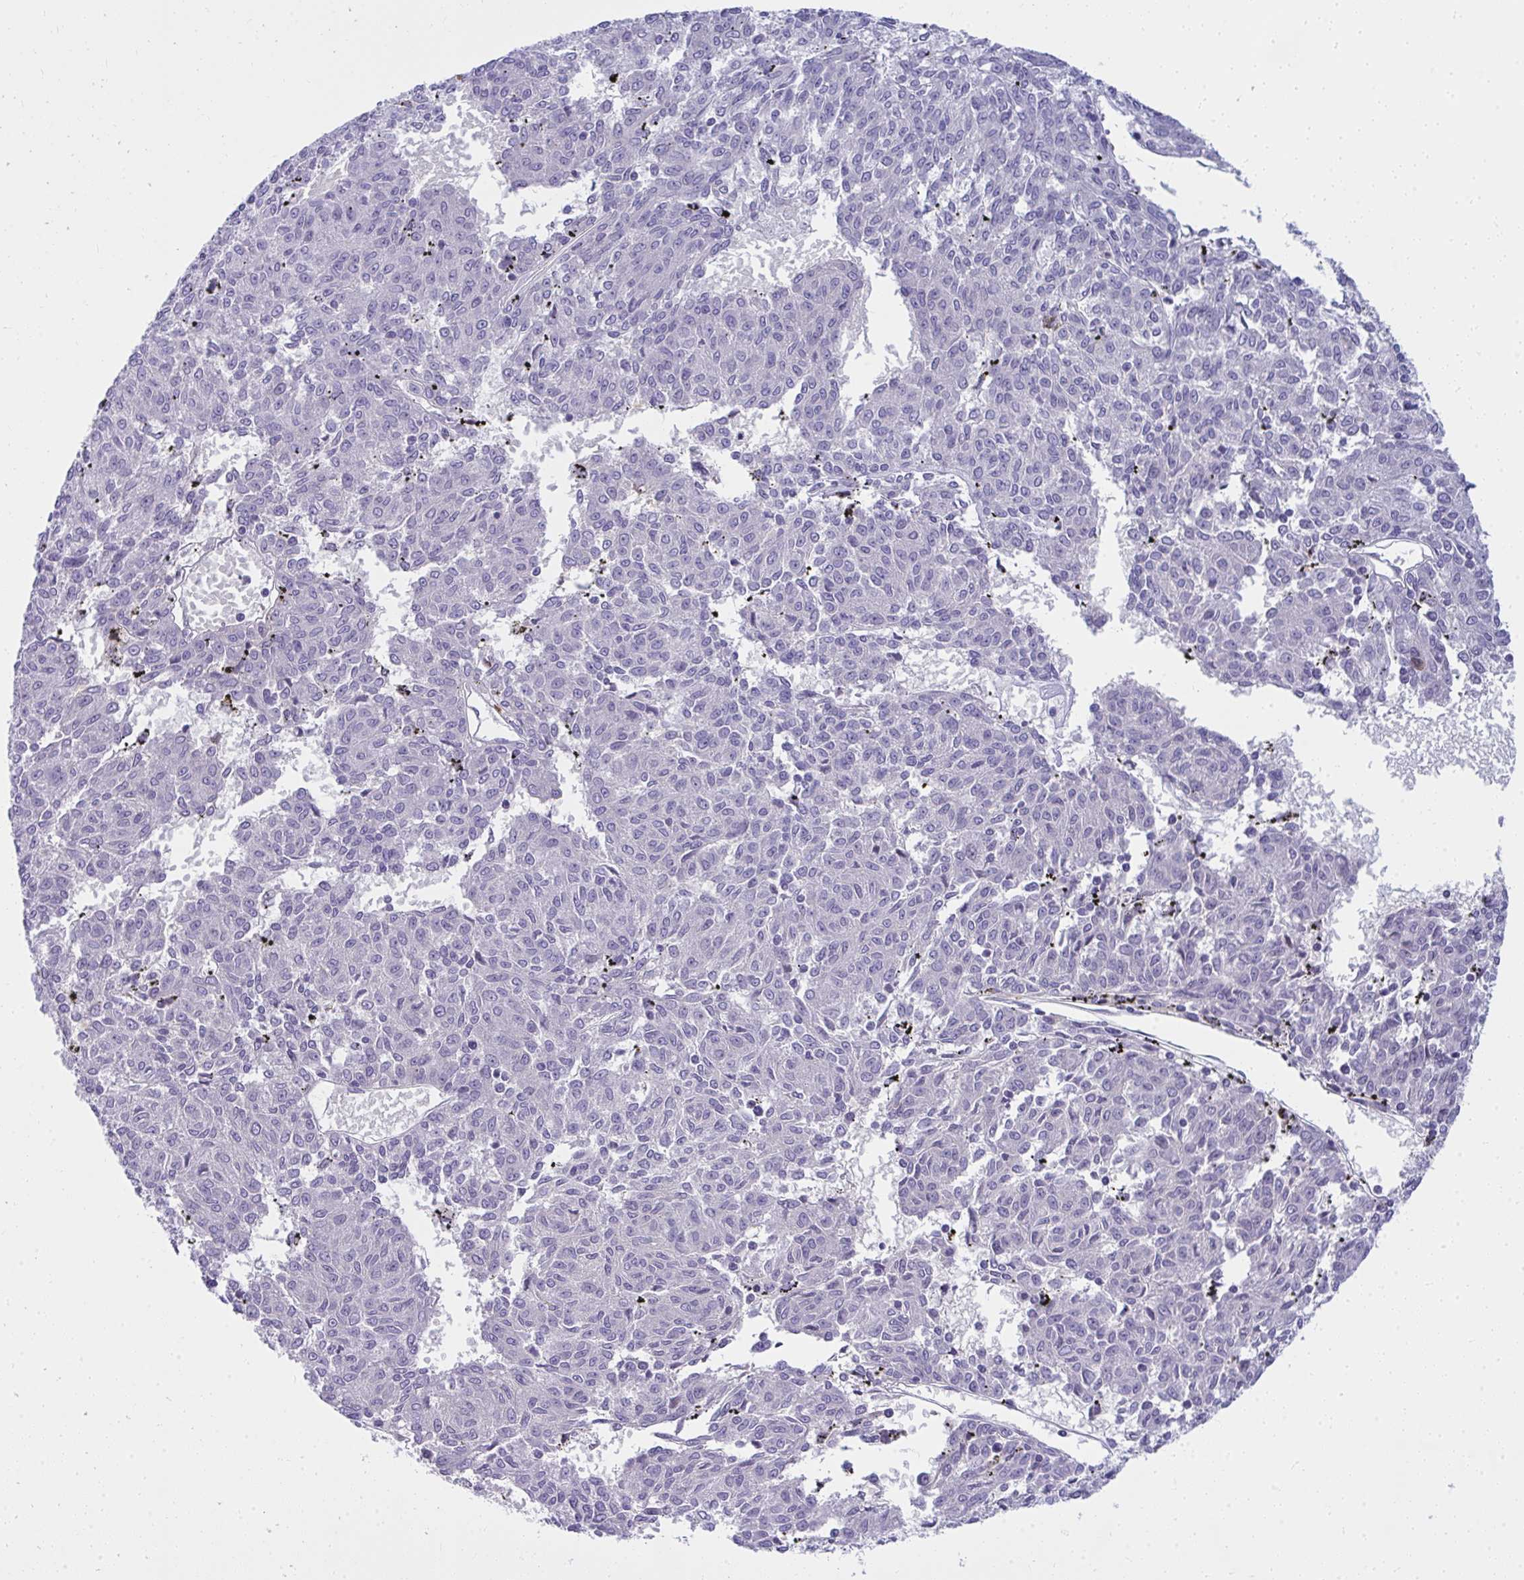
{"staining": {"intensity": "negative", "quantity": "none", "location": "none"}, "tissue": "melanoma", "cell_type": "Tumor cells", "image_type": "cancer", "snomed": [{"axis": "morphology", "description": "Malignant melanoma, NOS"}, {"axis": "topography", "description": "Skin"}], "caption": "Histopathology image shows no significant protein positivity in tumor cells of melanoma. Brightfield microscopy of immunohistochemistry (IHC) stained with DAB (3,3'-diaminobenzidine) (brown) and hematoxylin (blue), captured at high magnification.", "gene": "LRRC36", "patient": {"sex": "female", "age": 72}}